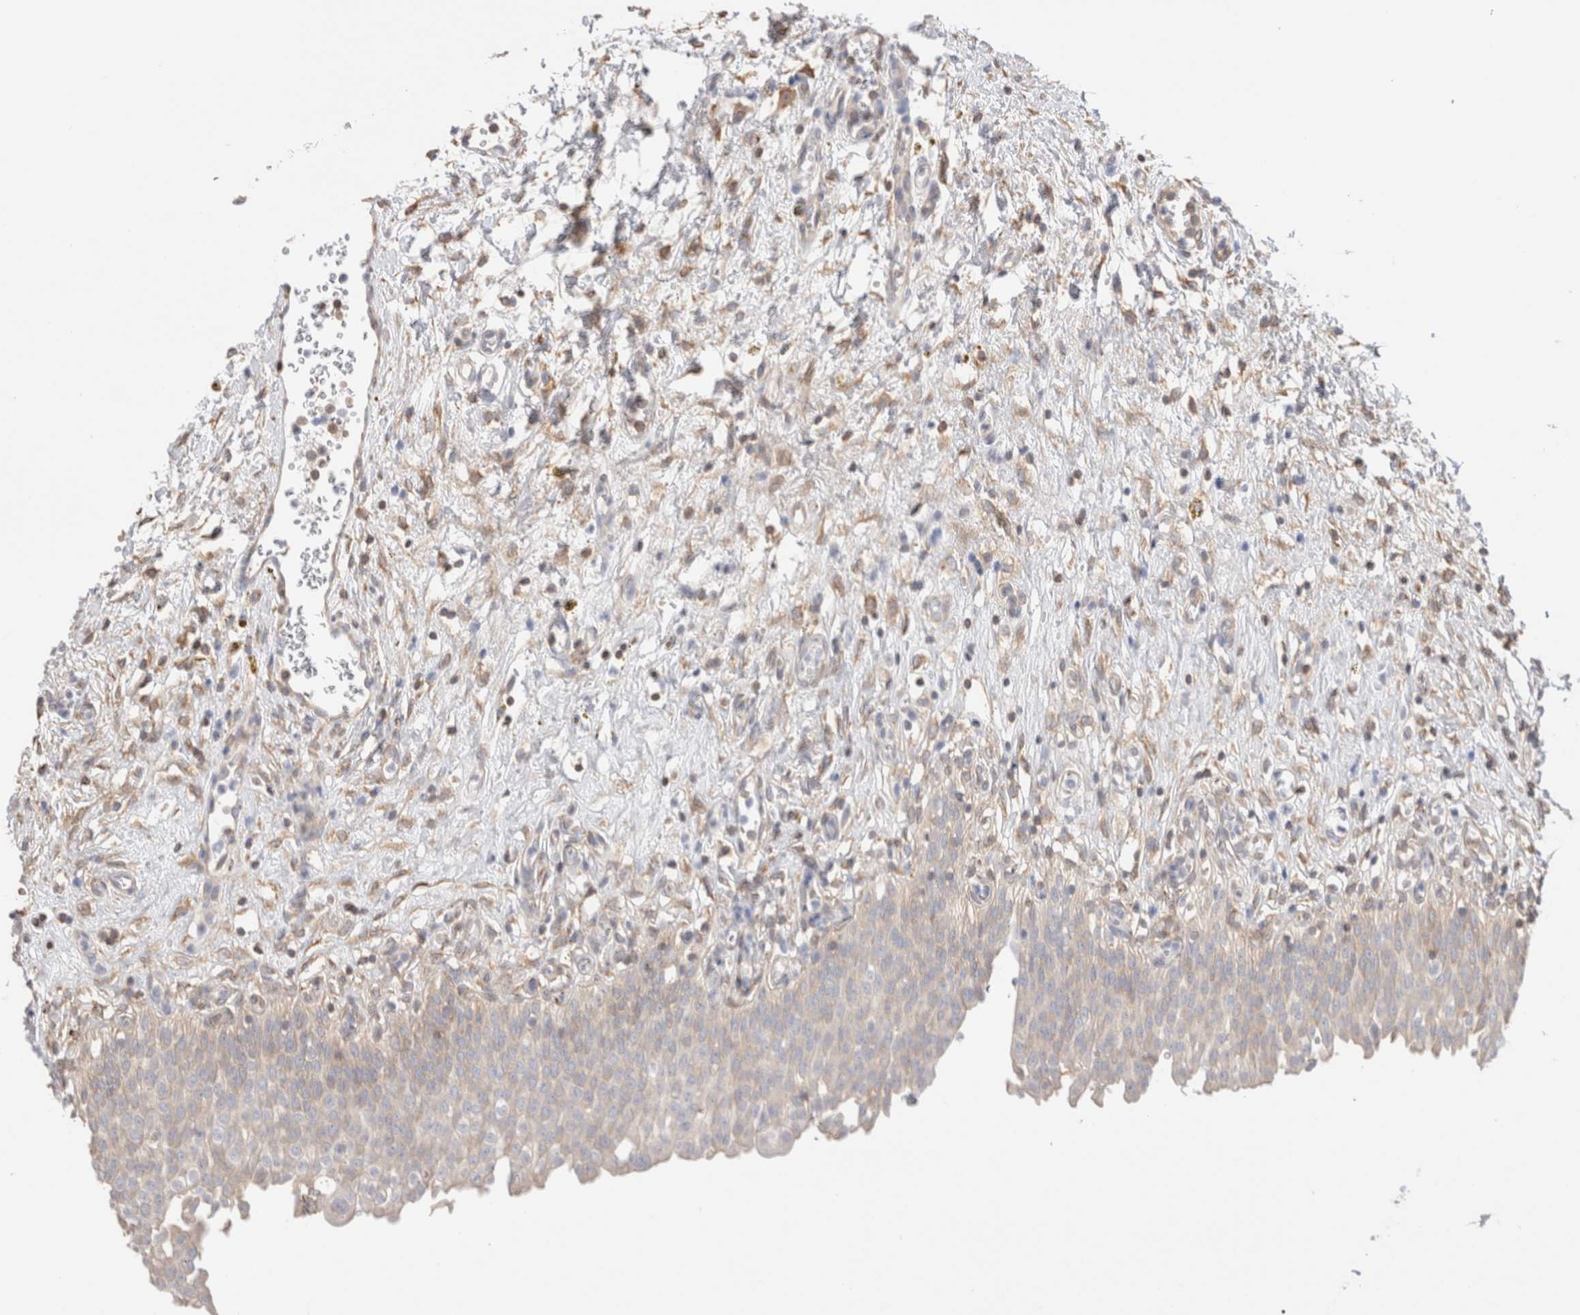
{"staining": {"intensity": "moderate", "quantity": "25%-75%", "location": "cytoplasmic/membranous"}, "tissue": "urinary bladder", "cell_type": "Urothelial cells", "image_type": "normal", "snomed": [{"axis": "morphology", "description": "Urothelial carcinoma, High grade"}, {"axis": "topography", "description": "Urinary bladder"}], "caption": "Brown immunohistochemical staining in normal urinary bladder demonstrates moderate cytoplasmic/membranous positivity in approximately 25%-75% of urothelial cells.", "gene": "CAPN2", "patient": {"sex": "male", "age": 46}}